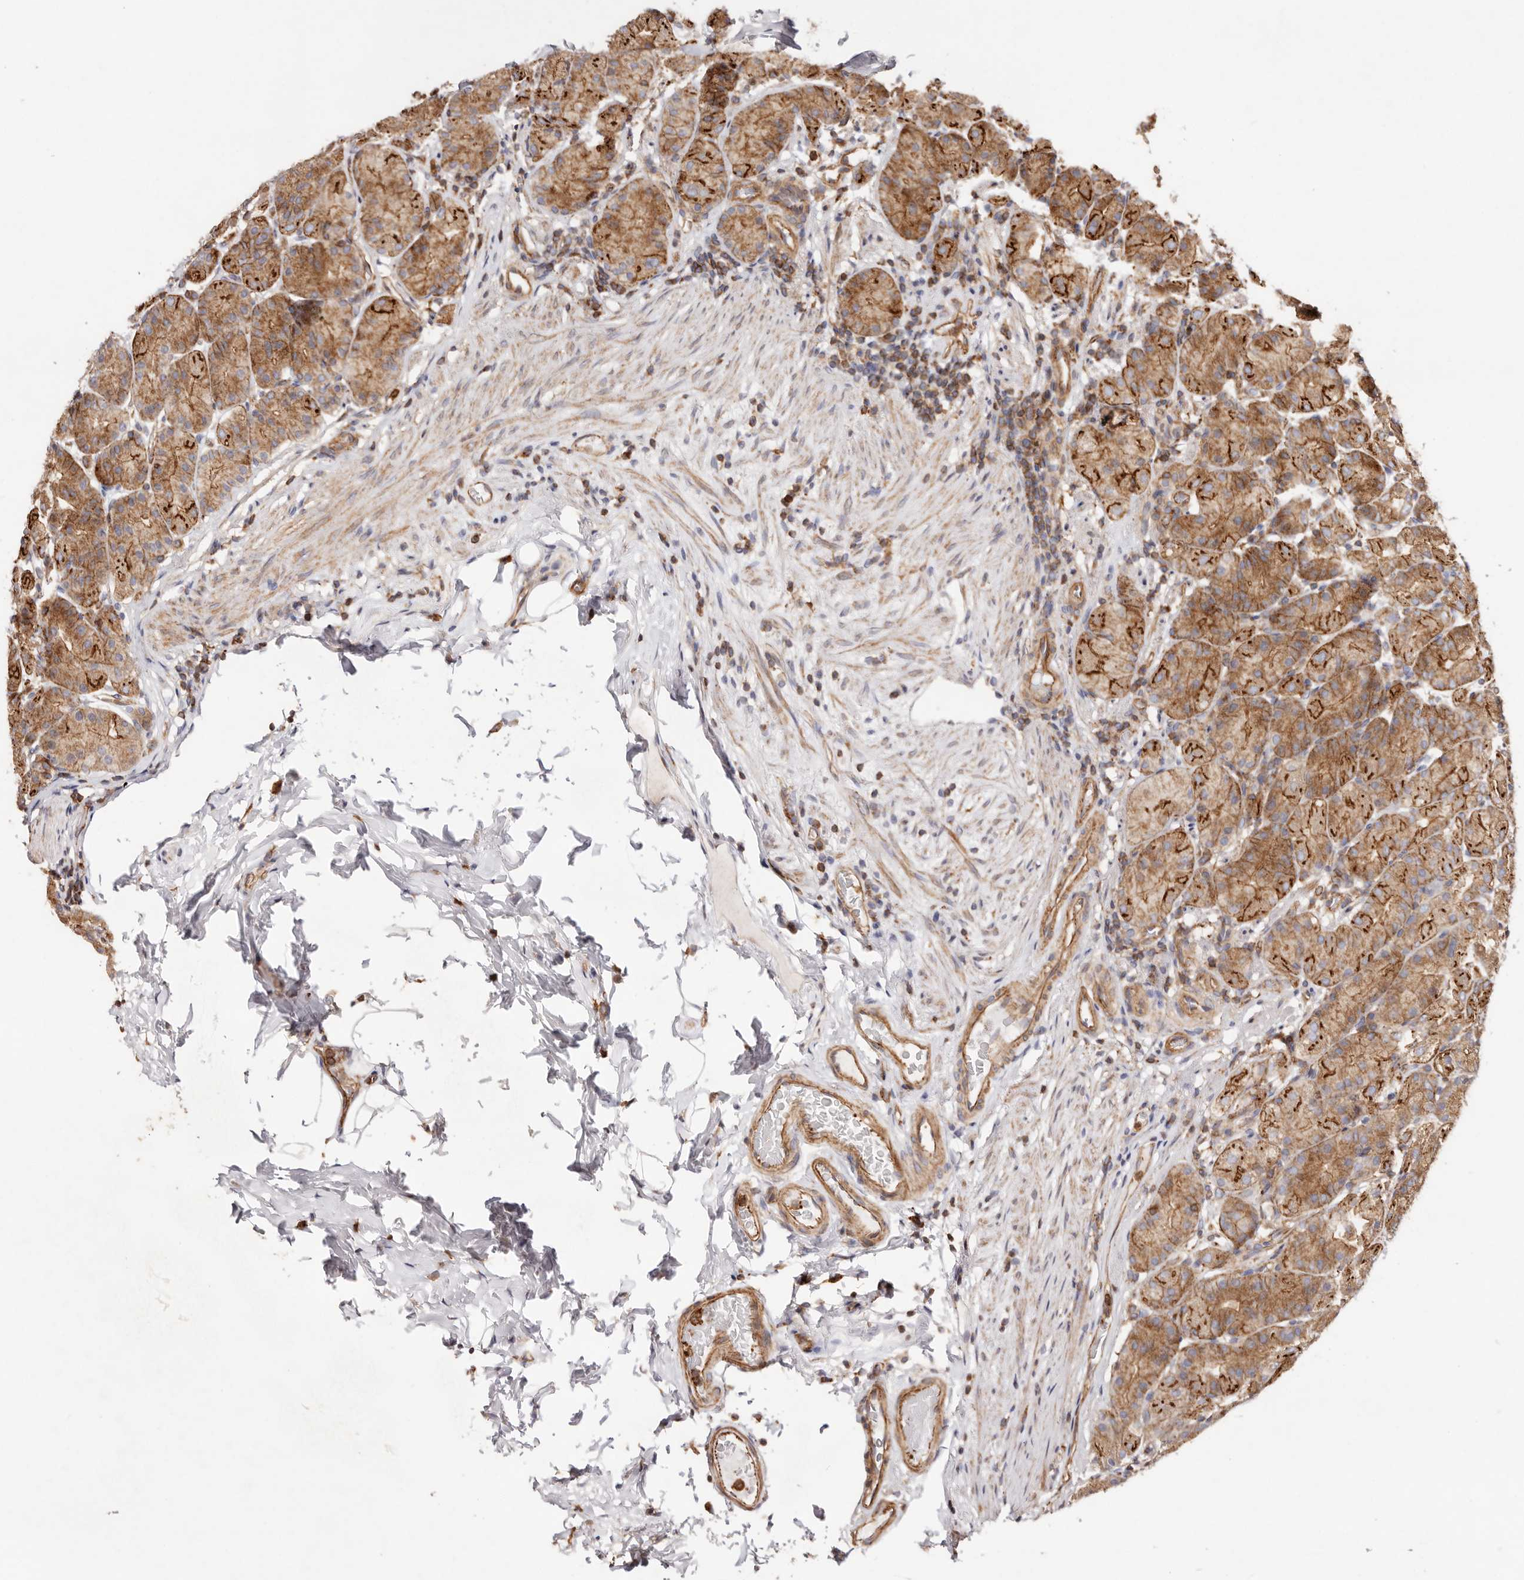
{"staining": {"intensity": "strong", "quantity": ">75%", "location": "cytoplasmic/membranous"}, "tissue": "stomach", "cell_type": "Glandular cells", "image_type": "normal", "snomed": [{"axis": "morphology", "description": "Normal tissue, NOS"}, {"axis": "topography", "description": "Stomach, upper"}], "caption": "About >75% of glandular cells in unremarkable stomach demonstrate strong cytoplasmic/membranous protein expression as visualized by brown immunohistochemical staining.", "gene": "PTPN22", "patient": {"sex": "male", "age": 68}}